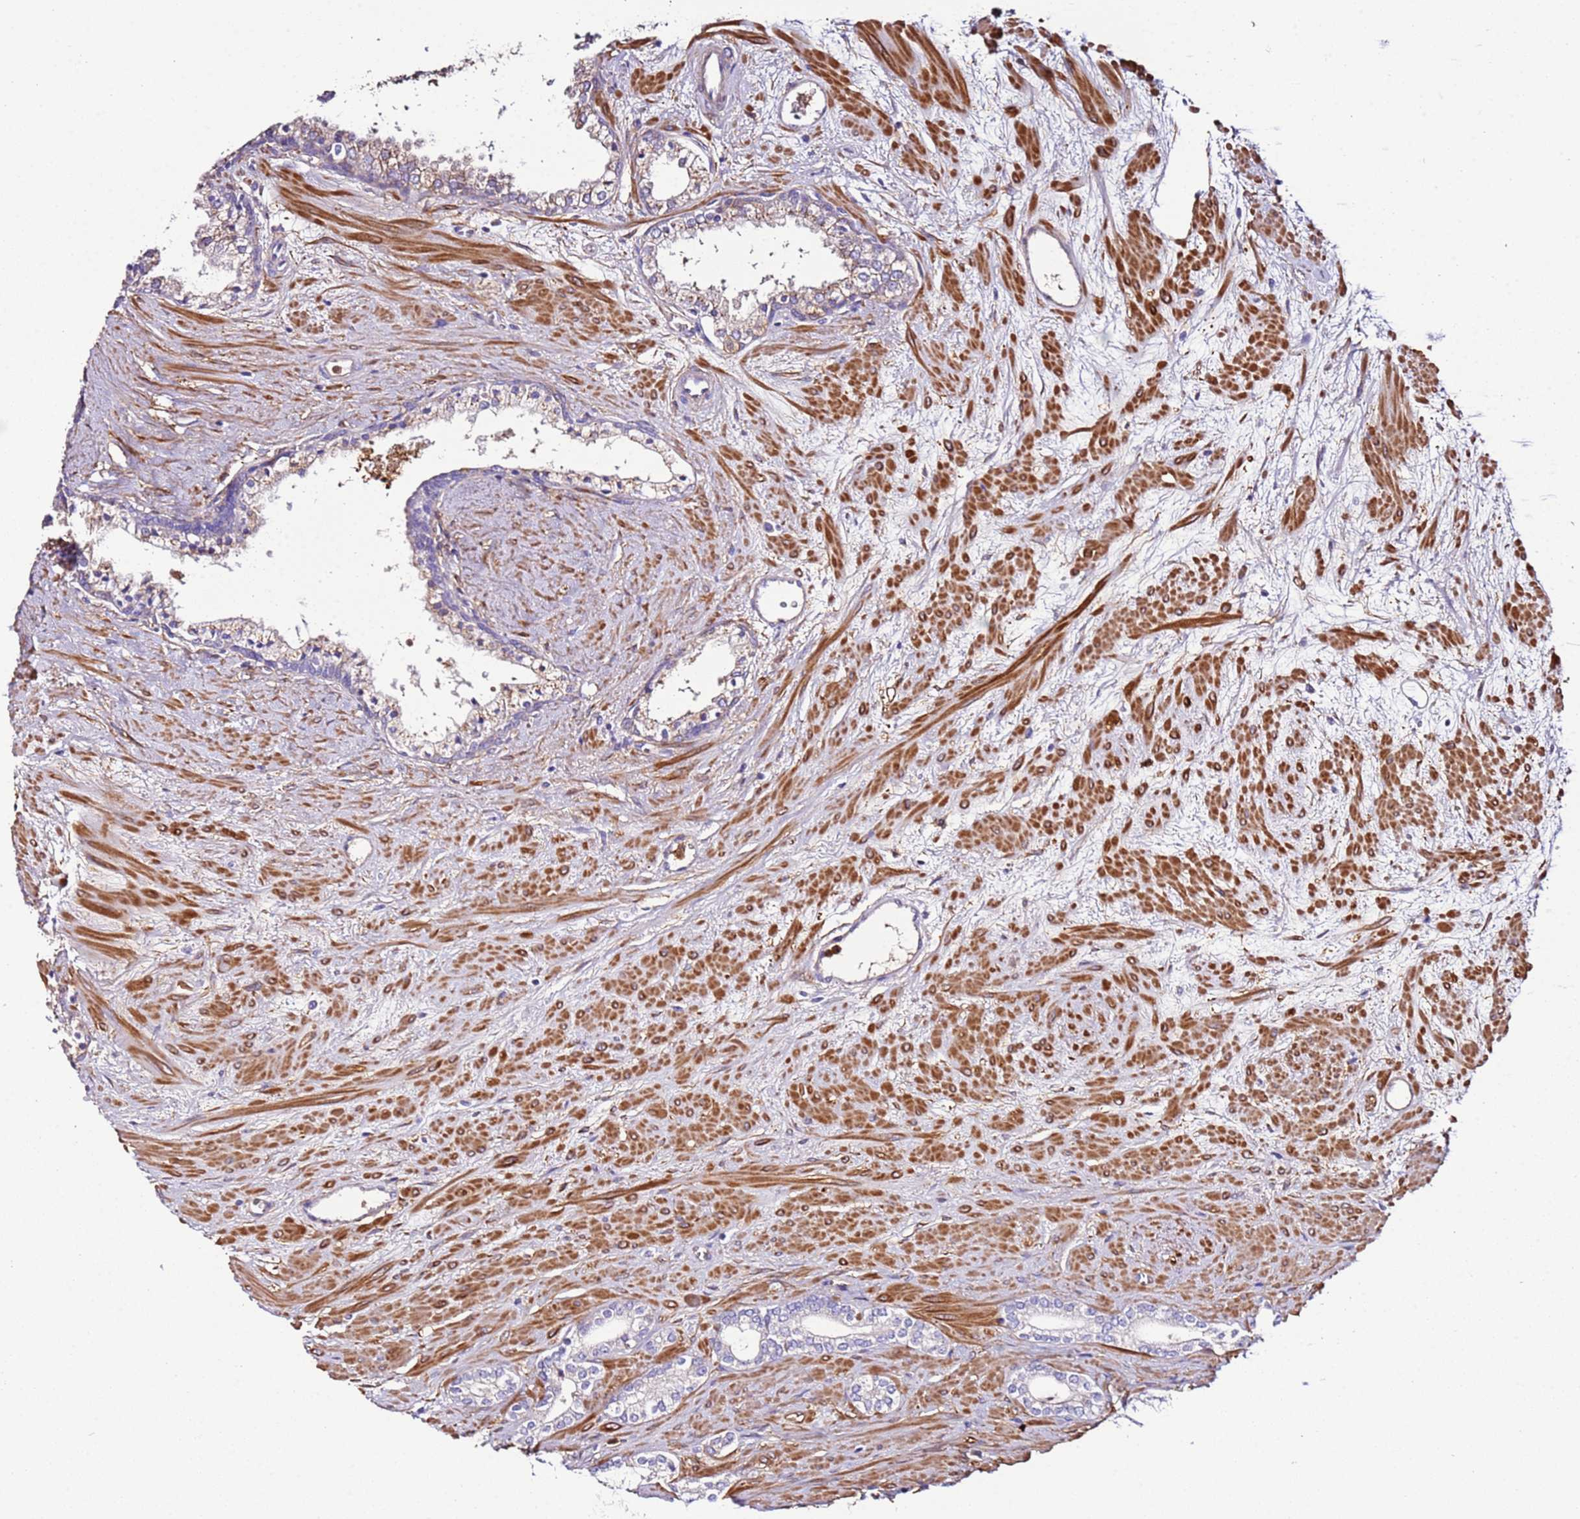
{"staining": {"intensity": "weak", "quantity": "25%-75%", "location": "cytoplasmic/membranous"}, "tissue": "prostate cancer", "cell_type": "Tumor cells", "image_type": "cancer", "snomed": [{"axis": "morphology", "description": "Adenocarcinoma, High grade"}, {"axis": "topography", "description": "Prostate"}], "caption": "Immunohistochemical staining of human prostate cancer reveals low levels of weak cytoplasmic/membranous staining in about 25%-75% of tumor cells.", "gene": "FAM174C", "patient": {"sex": "male", "age": 64}}